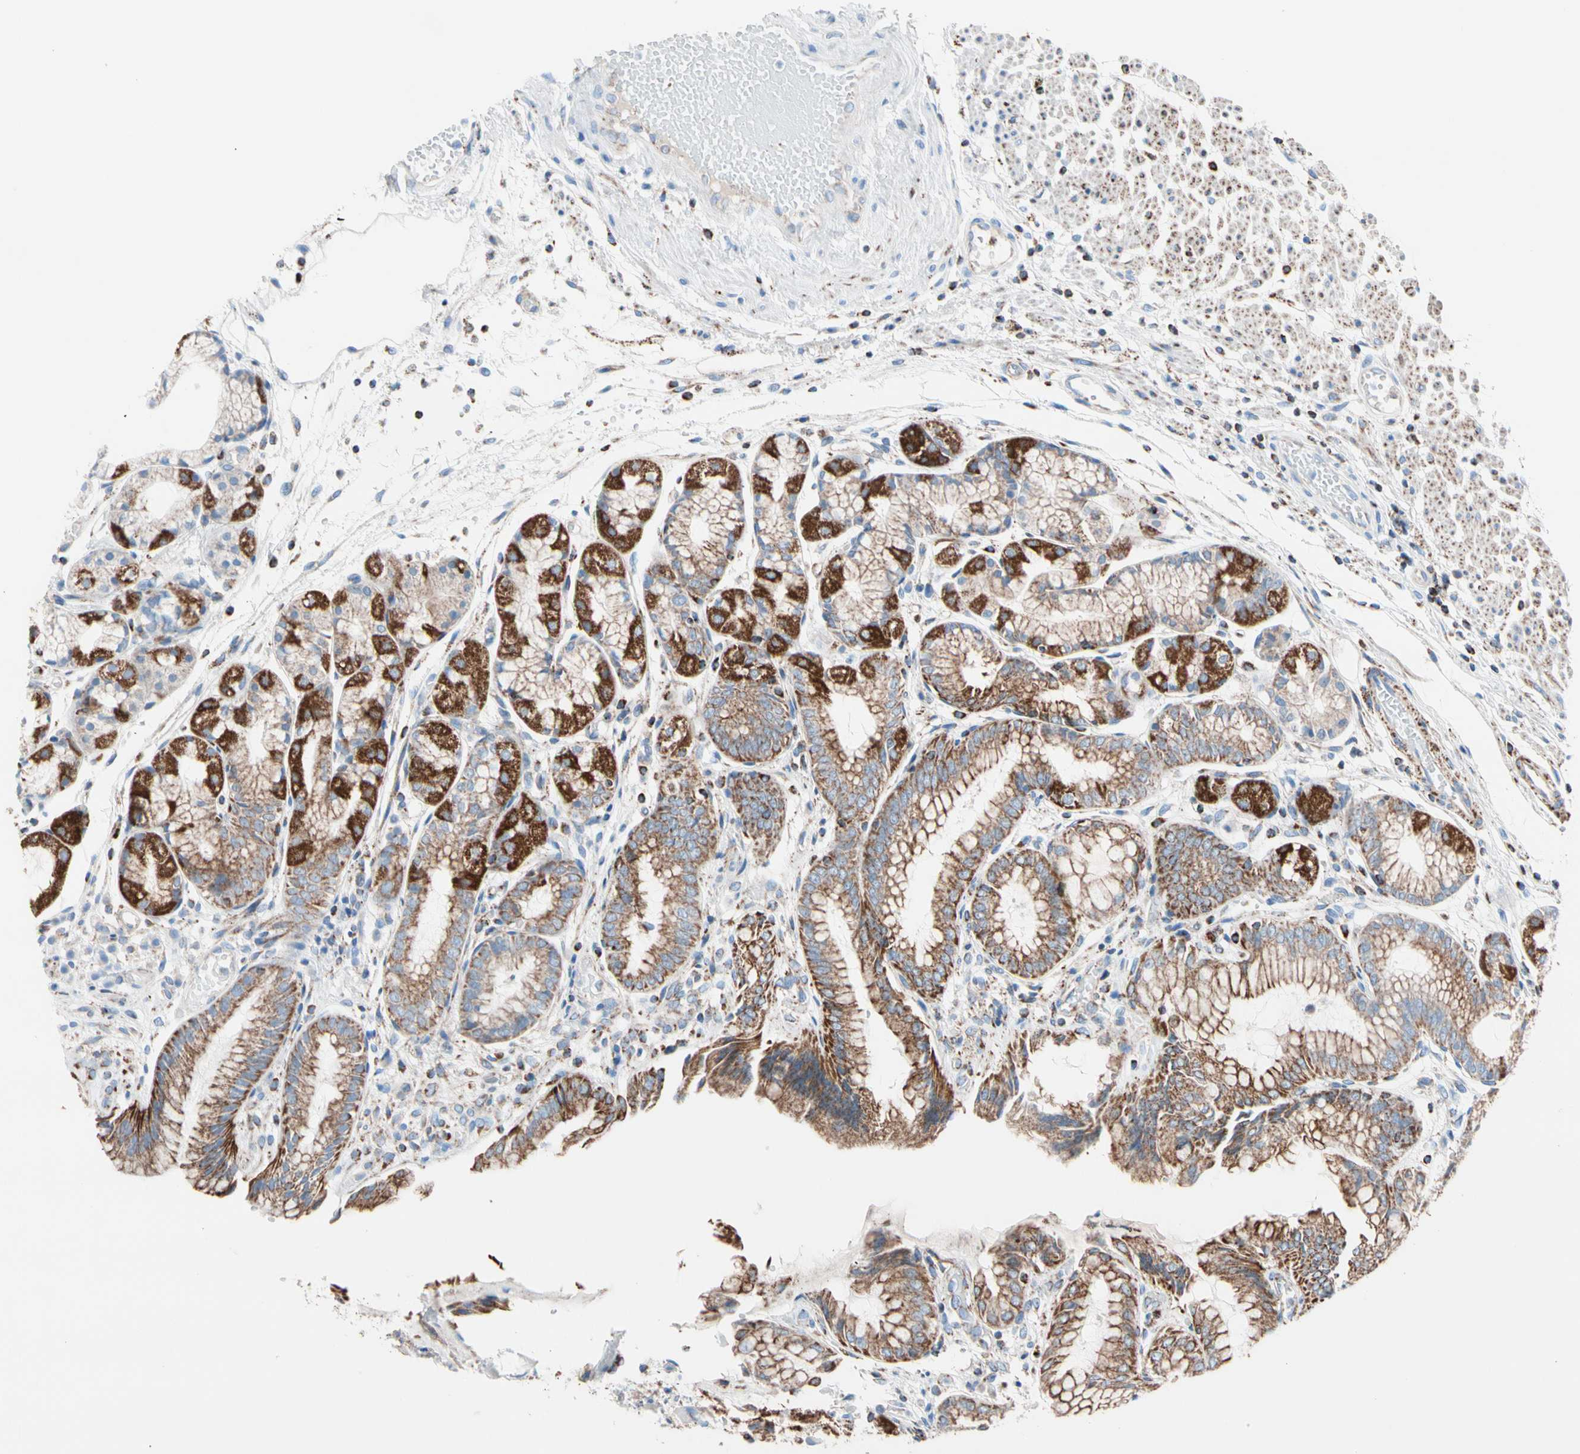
{"staining": {"intensity": "strong", "quantity": "25%-75%", "location": "cytoplasmic/membranous"}, "tissue": "stomach", "cell_type": "Glandular cells", "image_type": "normal", "snomed": [{"axis": "morphology", "description": "Normal tissue, NOS"}, {"axis": "topography", "description": "Stomach, upper"}], "caption": "Immunohistochemical staining of normal stomach shows high levels of strong cytoplasmic/membranous positivity in approximately 25%-75% of glandular cells.", "gene": "HK1", "patient": {"sex": "male", "age": 72}}